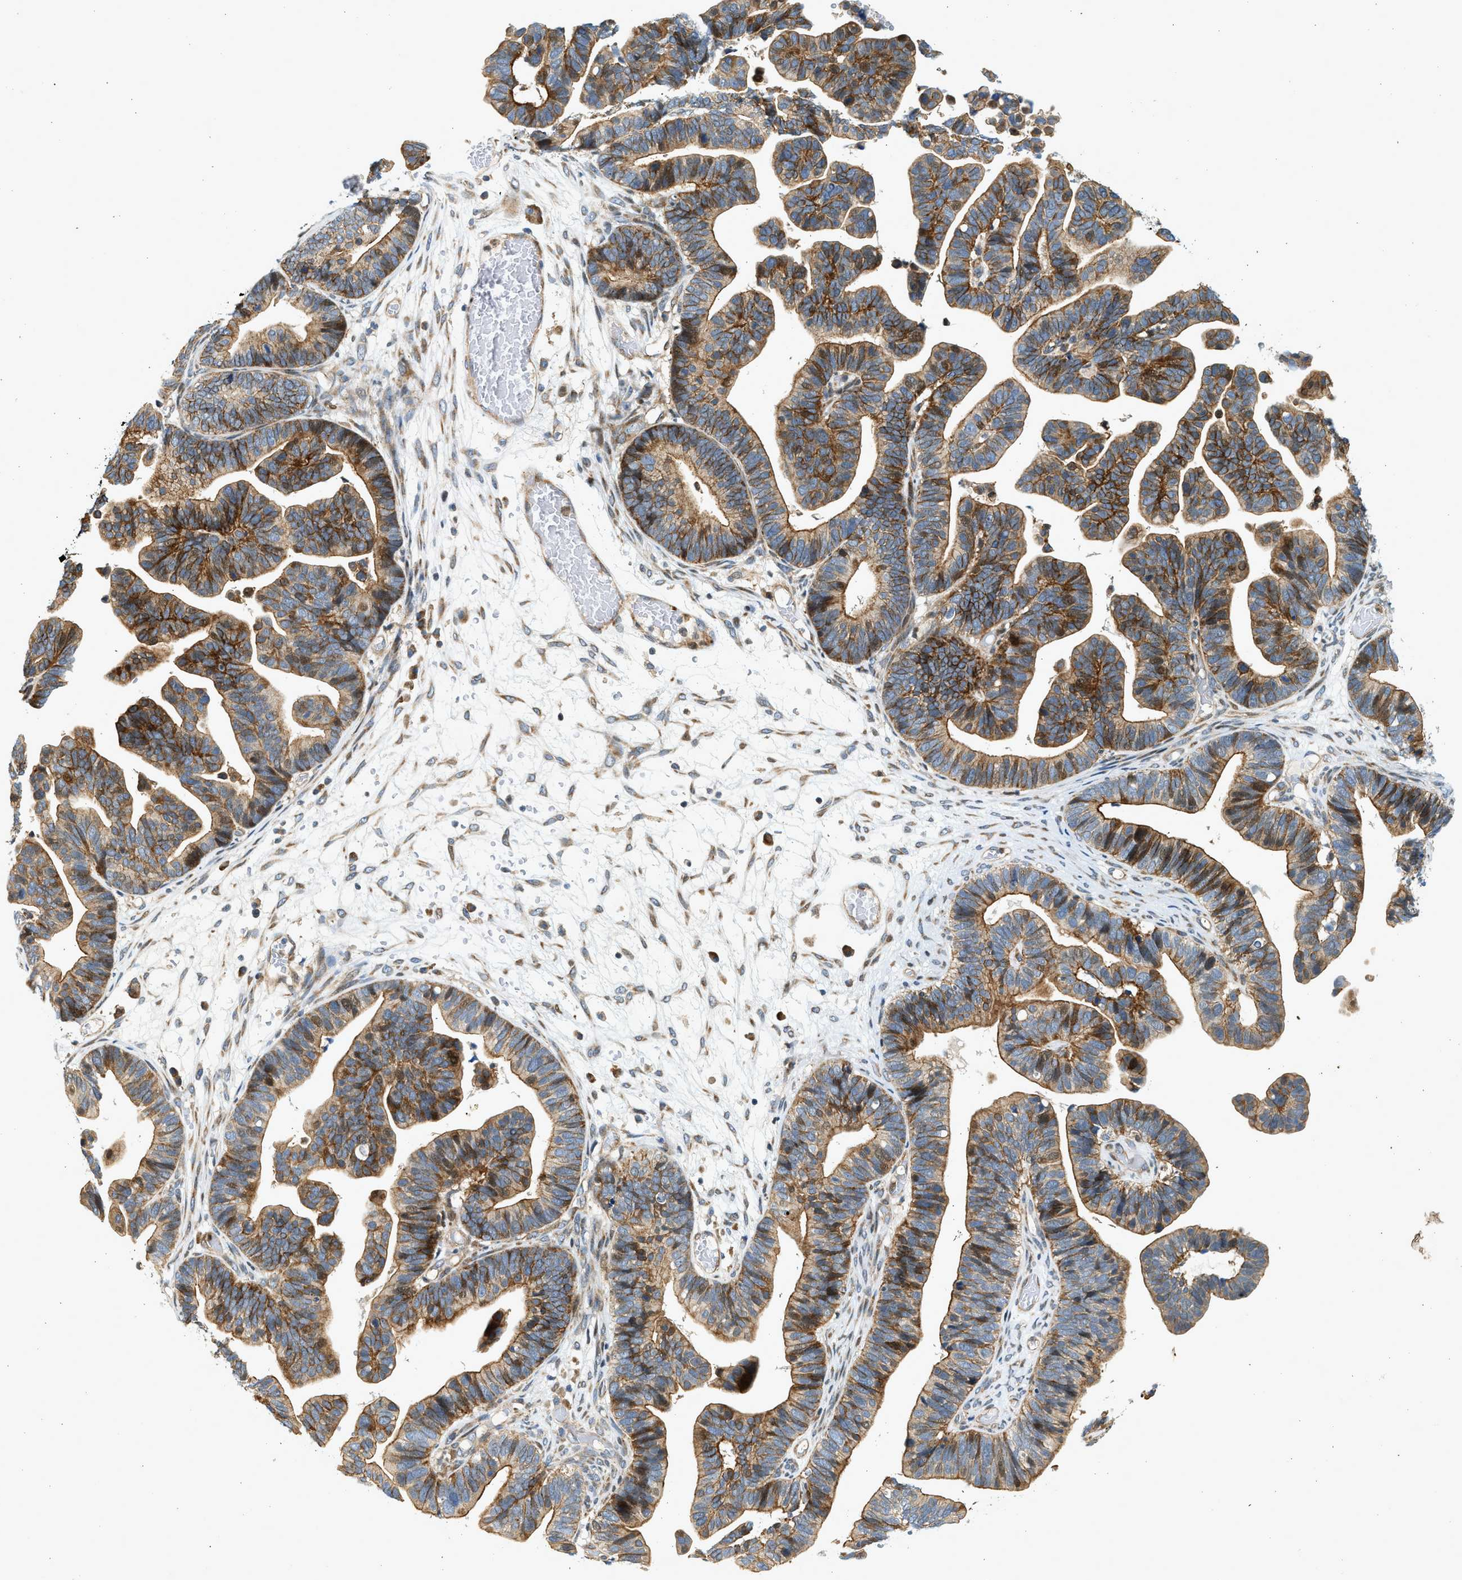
{"staining": {"intensity": "moderate", "quantity": ">75%", "location": "cytoplasmic/membranous"}, "tissue": "ovarian cancer", "cell_type": "Tumor cells", "image_type": "cancer", "snomed": [{"axis": "morphology", "description": "Cystadenocarcinoma, serous, NOS"}, {"axis": "topography", "description": "Ovary"}], "caption": "This histopathology image shows immunohistochemistry (IHC) staining of human serous cystadenocarcinoma (ovarian), with medium moderate cytoplasmic/membranous positivity in approximately >75% of tumor cells.", "gene": "NRSN2", "patient": {"sex": "female", "age": 56}}